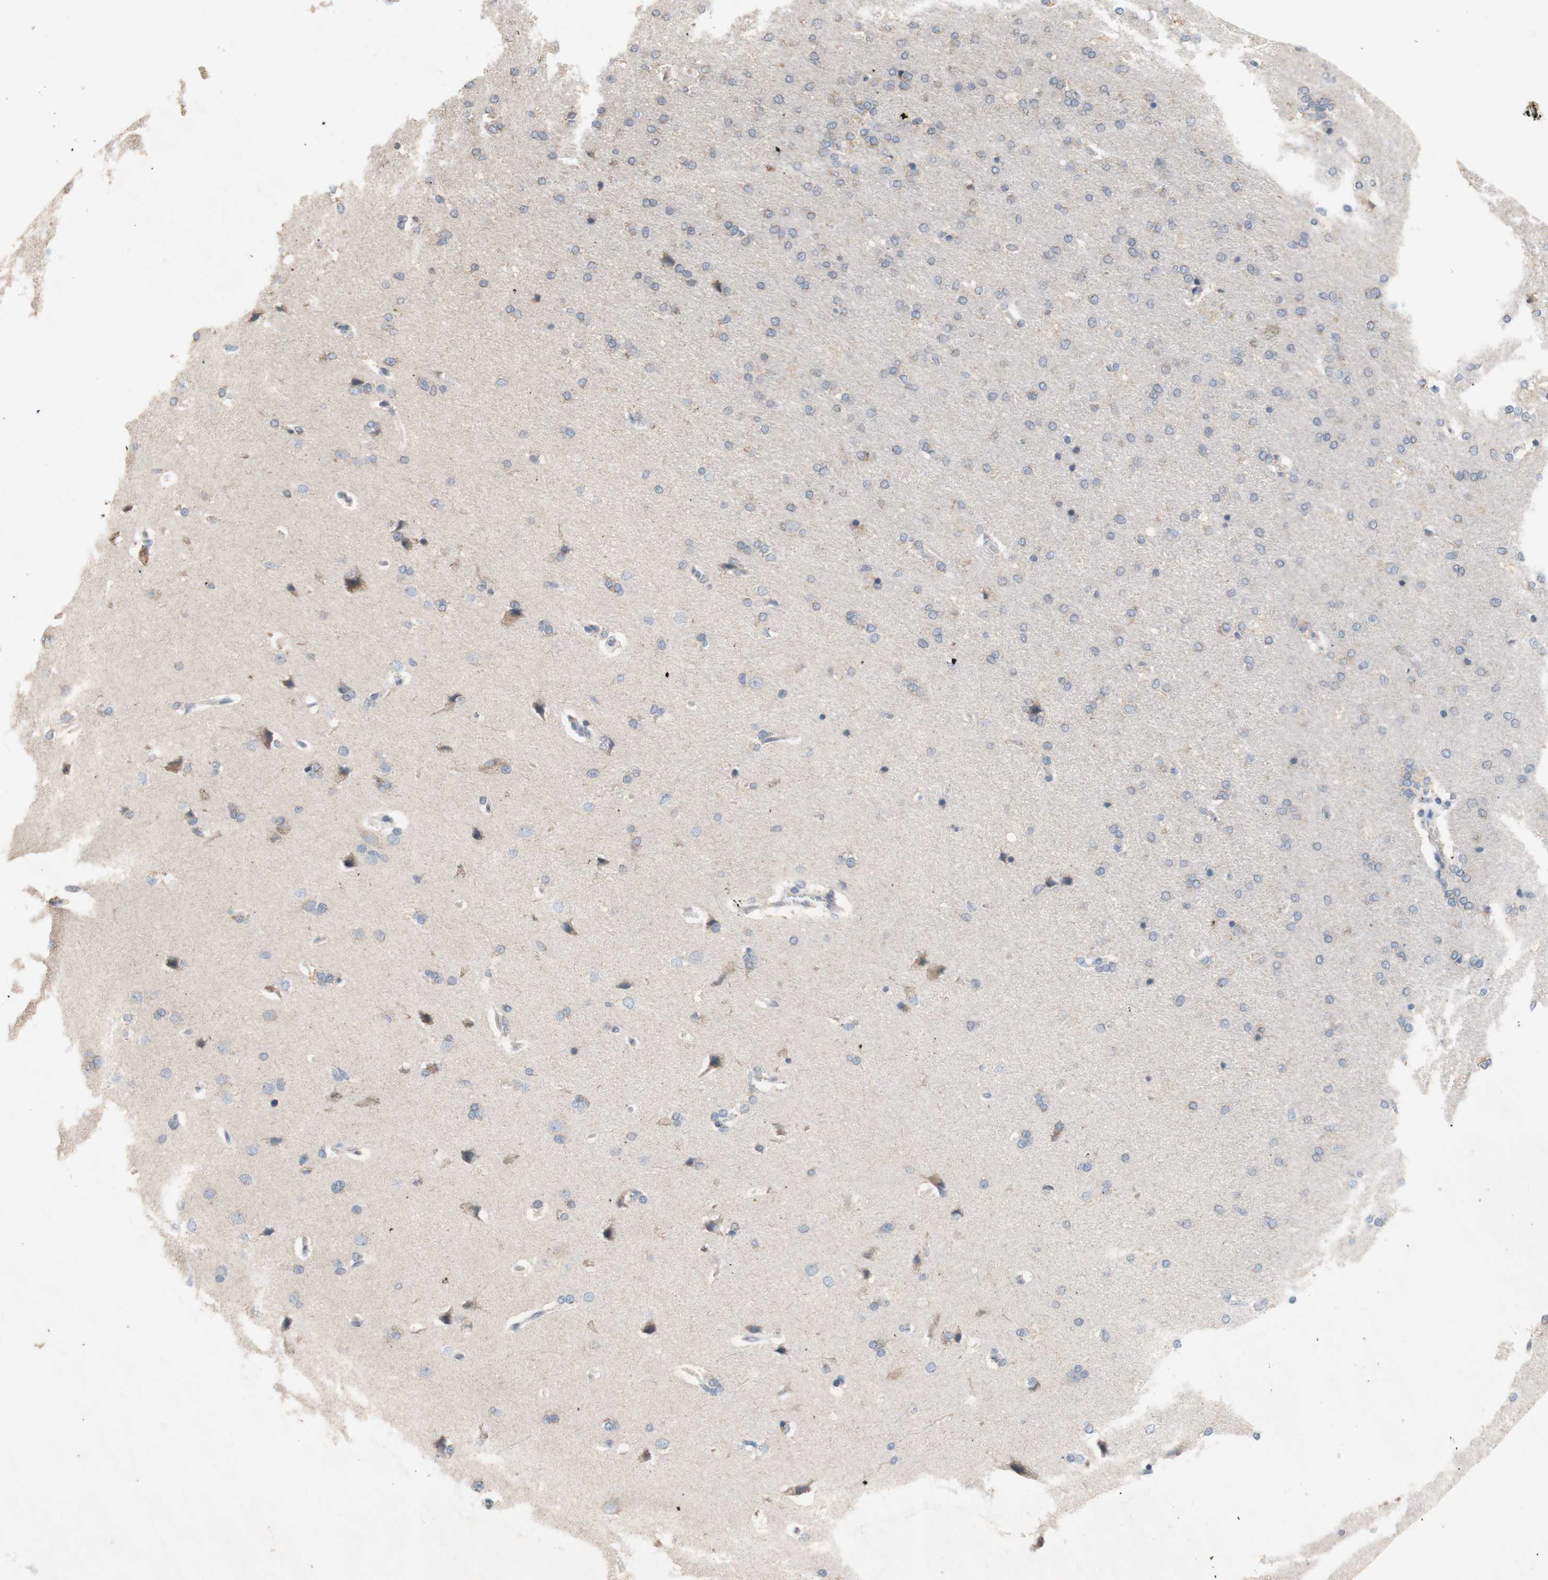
{"staining": {"intensity": "negative", "quantity": "none", "location": "none"}, "tissue": "cerebral cortex", "cell_type": "Endothelial cells", "image_type": "normal", "snomed": [{"axis": "morphology", "description": "Normal tissue, NOS"}, {"axis": "topography", "description": "Cerebral cortex"}], "caption": "Endothelial cells show no significant expression in unremarkable cerebral cortex. Nuclei are stained in blue.", "gene": "PTGIS", "patient": {"sex": "male", "age": 62}}